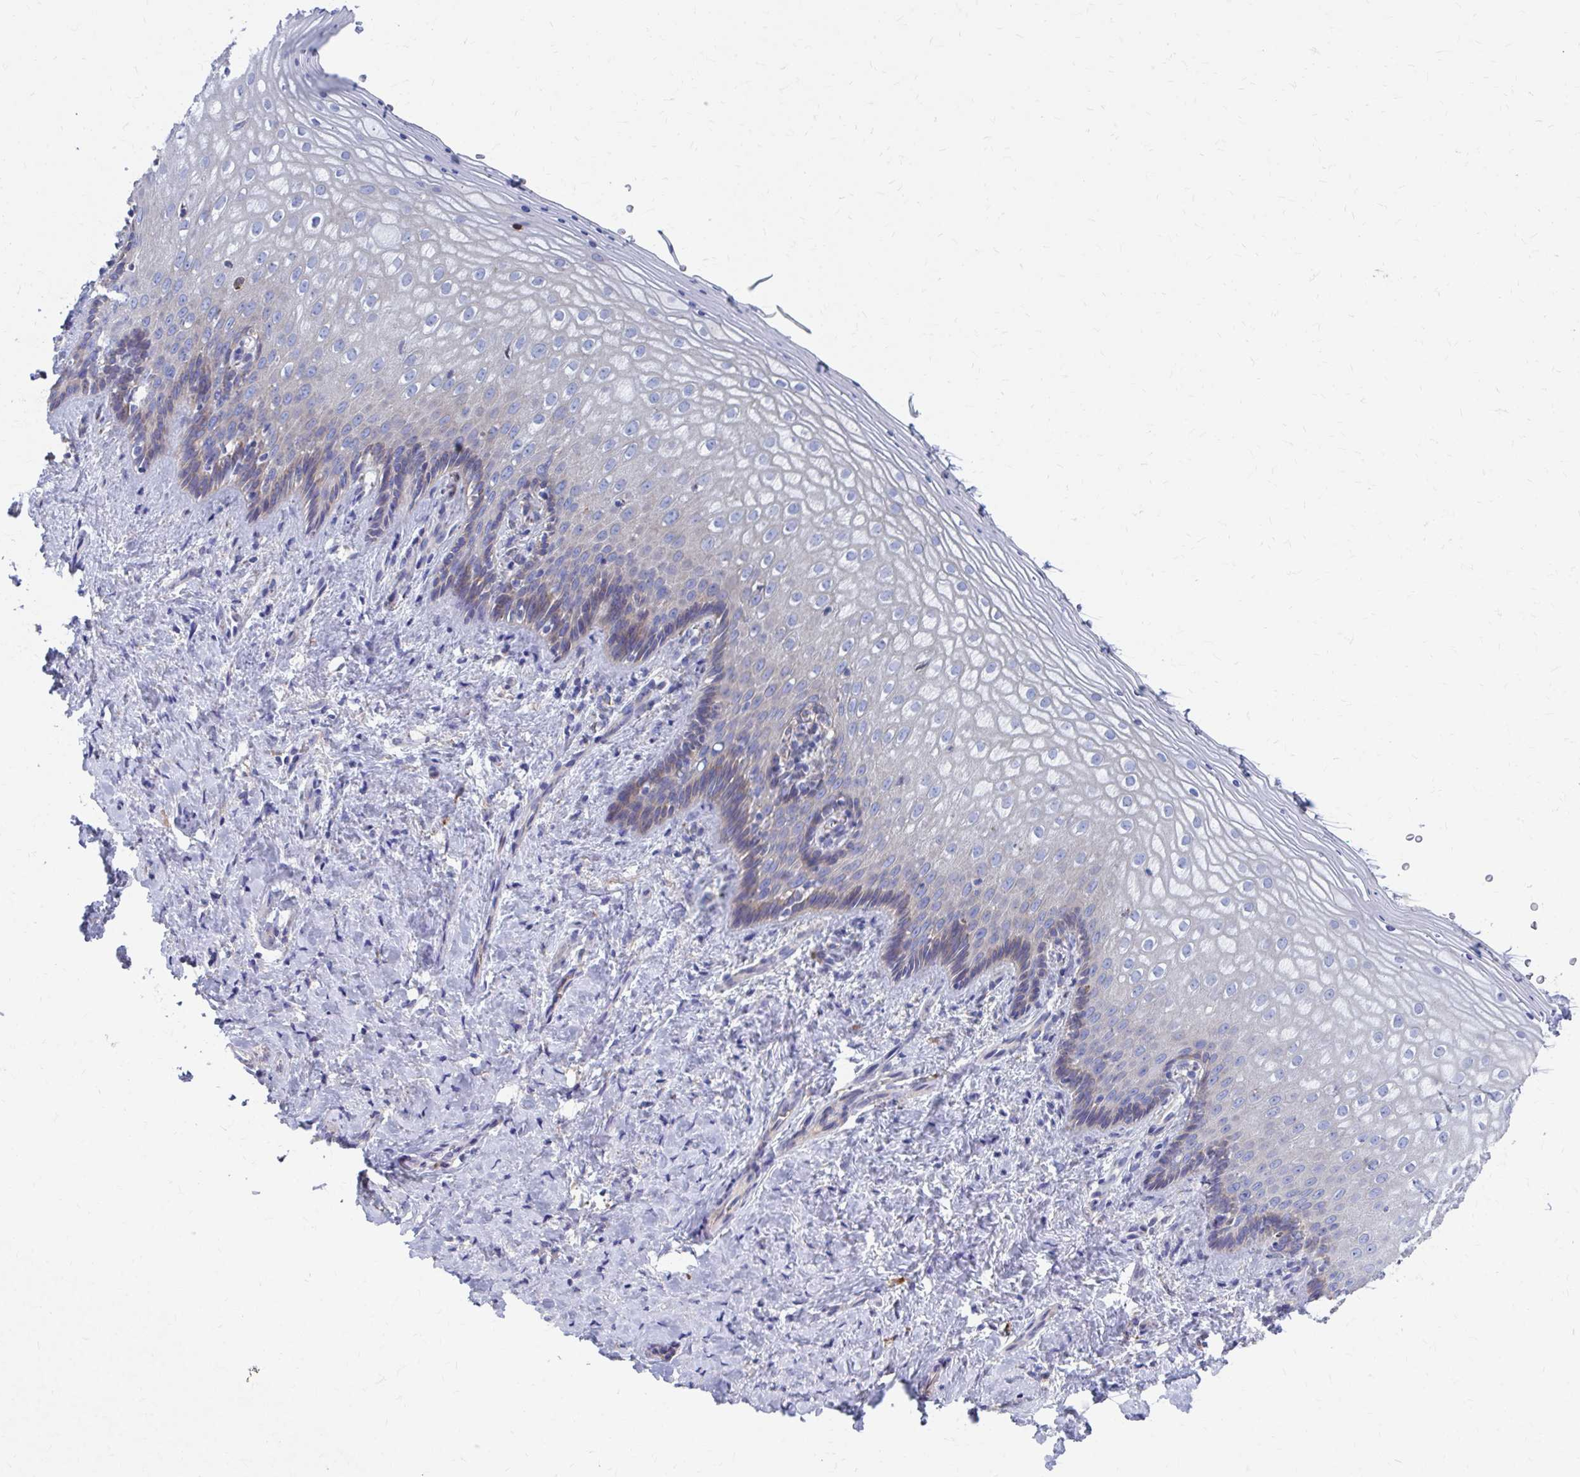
{"staining": {"intensity": "negative", "quantity": "none", "location": "none"}, "tissue": "vagina", "cell_type": "Squamous epithelial cells", "image_type": "normal", "snomed": [{"axis": "morphology", "description": "Normal tissue, NOS"}, {"axis": "topography", "description": "Vagina"}], "caption": "A high-resolution photomicrograph shows immunohistochemistry staining of normal vagina, which shows no significant positivity in squamous epithelial cells.", "gene": "FKBP2", "patient": {"sex": "female", "age": 42}}